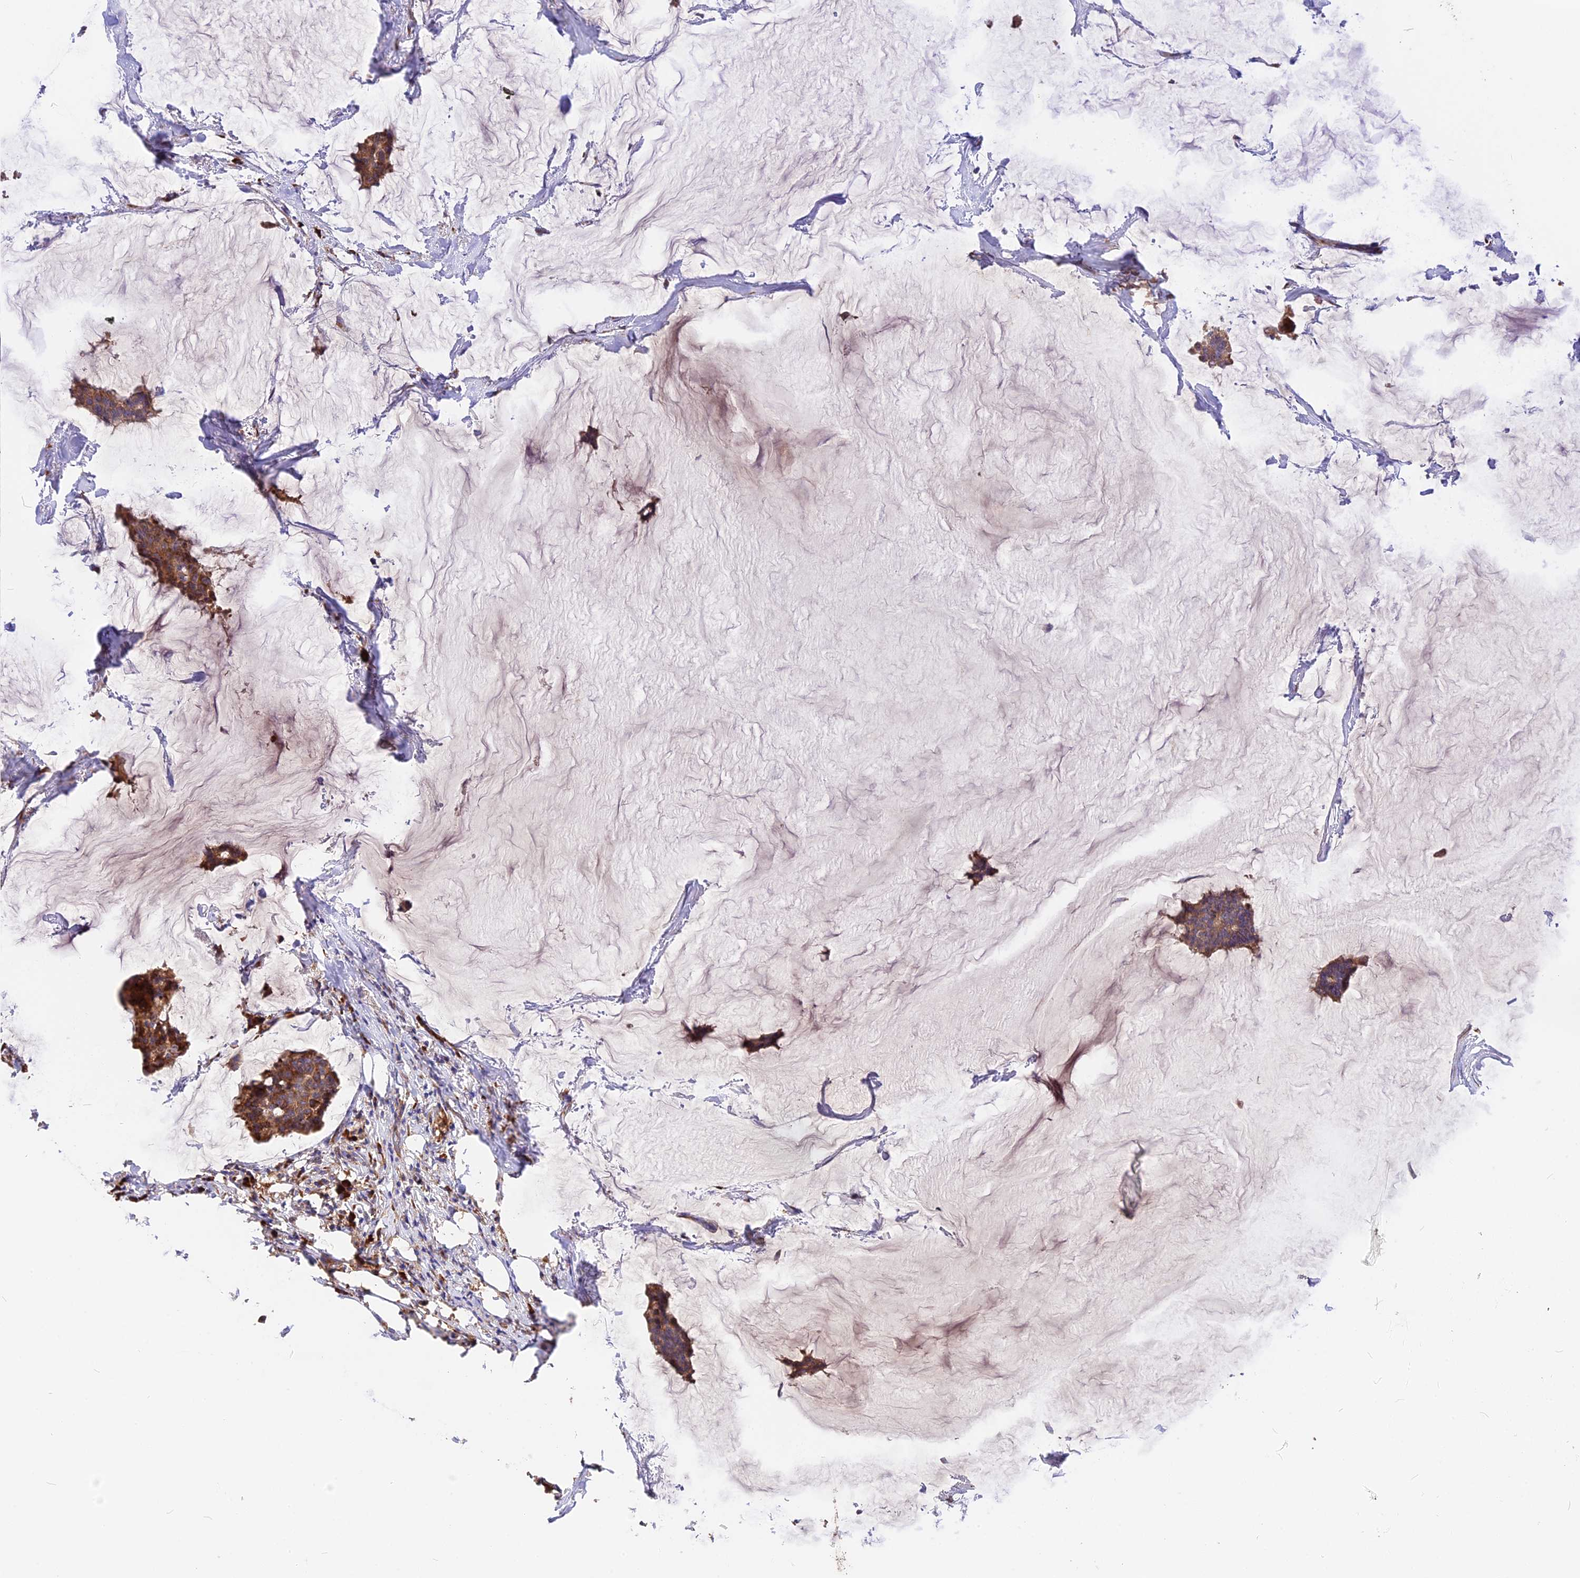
{"staining": {"intensity": "strong", "quantity": ">75%", "location": "cytoplasmic/membranous"}, "tissue": "breast cancer", "cell_type": "Tumor cells", "image_type": "cancer", "snomed": [{"axis": "morphology", "description": "Duct carcinoma"}, {"axis": "topography", "description": "Breast"}], "caption": "This is an image of immunohistochemistry (IHC) staining of infiltrating ductal carcinoma (breast), which shows strong positivity in the cytoplasmic/membranous of tumor cells.", "gene": "GNPTAB", "patient": {"sex": "female", "age": 93}}